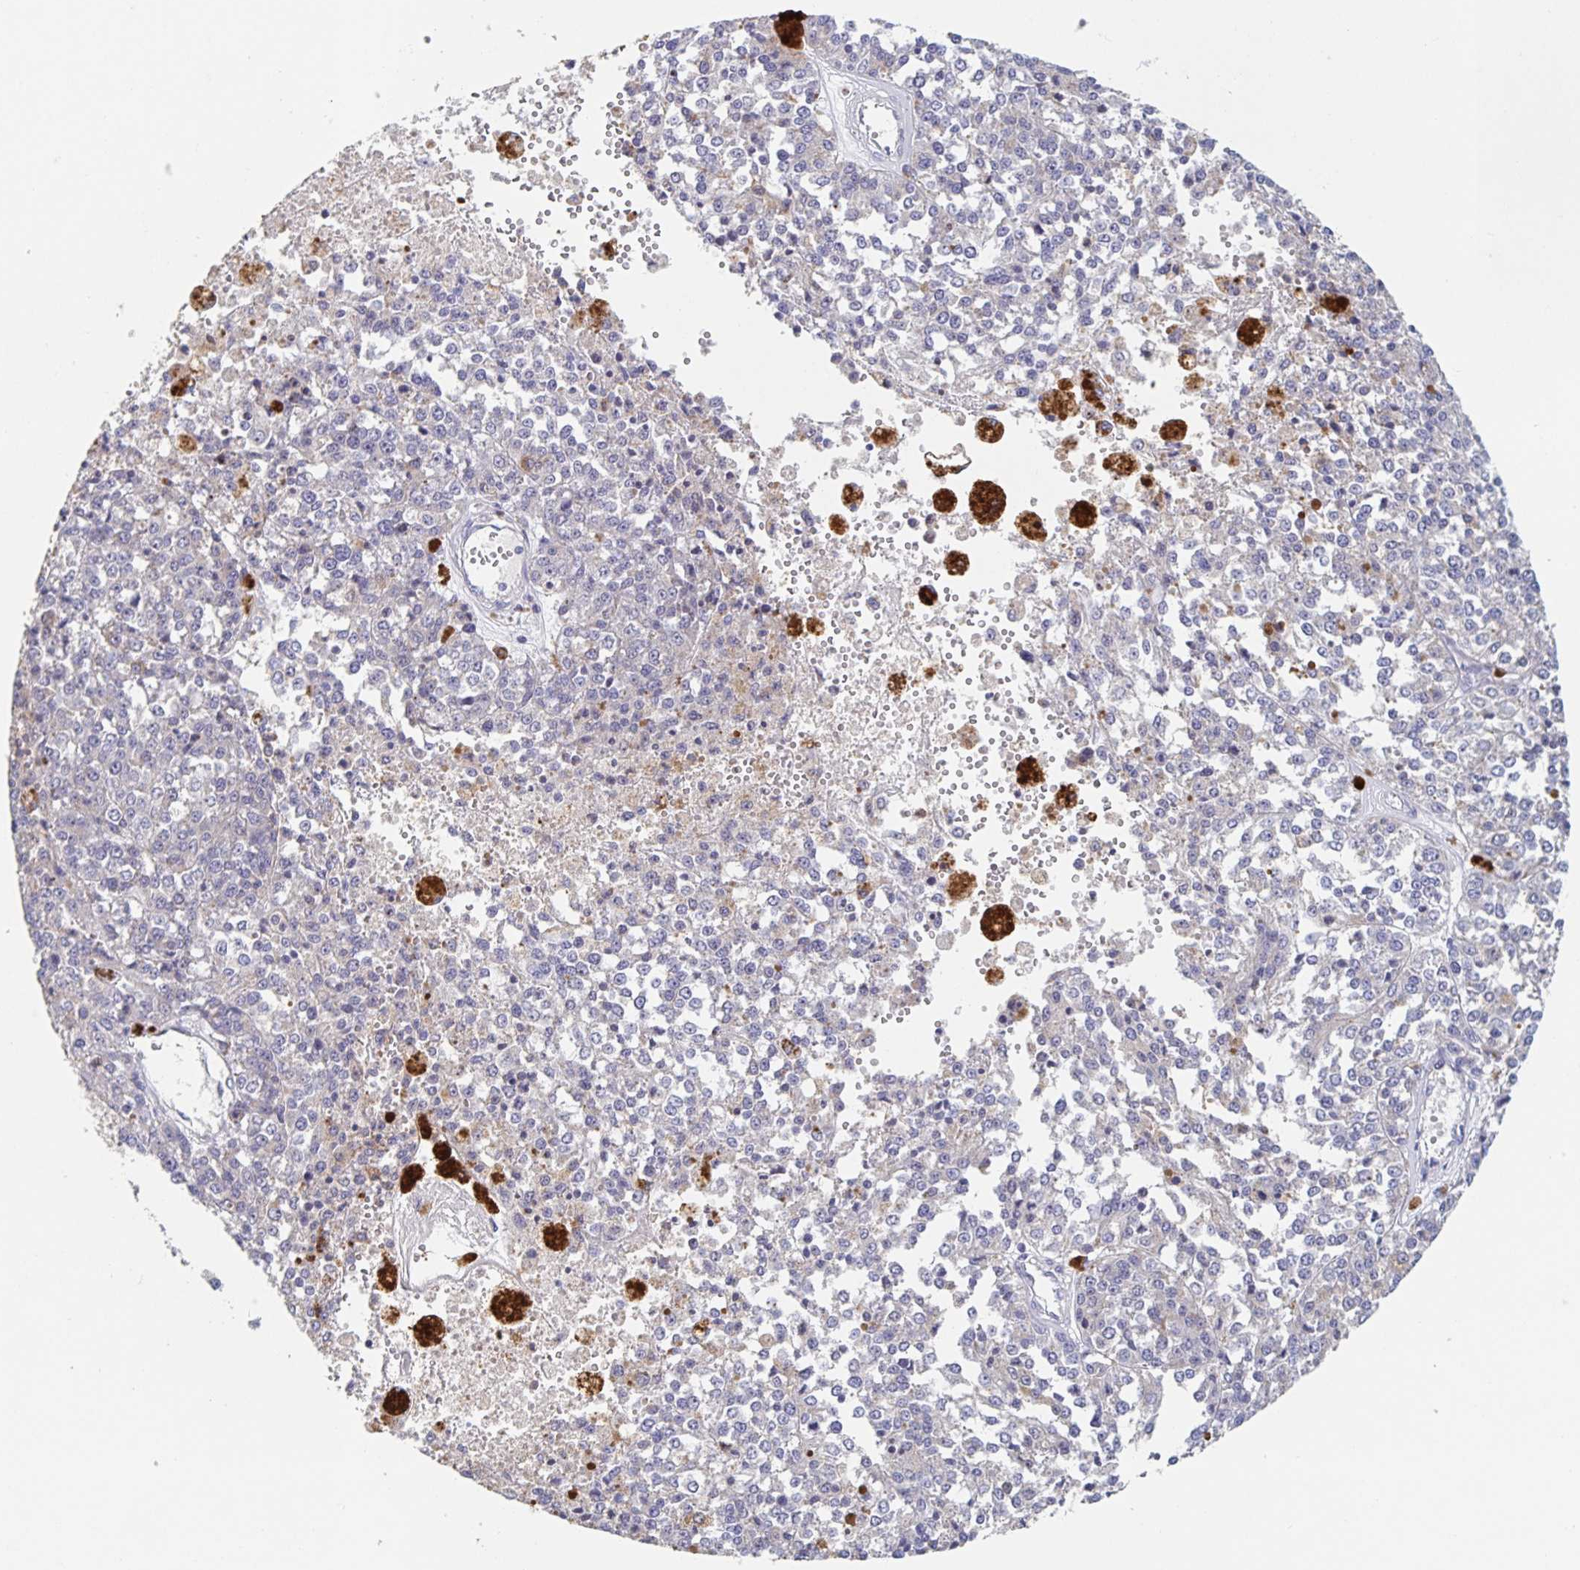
{"staining": {"intensity": "negative", "quantity": "none", "location": "none"}, "tissue": "melanoma", "cell_type": "Tumor cells", "image_type": "cancer", "snomed": [{"axis": "morphology", "description": "Malignant melanoma, Metastatic site"}, {"axis": "topography", "description": "Lymph node"}], "caption": "The micrograph displays no significant expression in tumor cells of malignant melanoma (metastatic site). The staining was performed using DAB (3,3'-diaminobenzidine) to visualize the protein expression in brown, while the nuclei were stained in blue with hematoxylin (Magnification: 20x).", "gene": "CDC42BPG", "patient": {"sex": "female", "age": 64}}